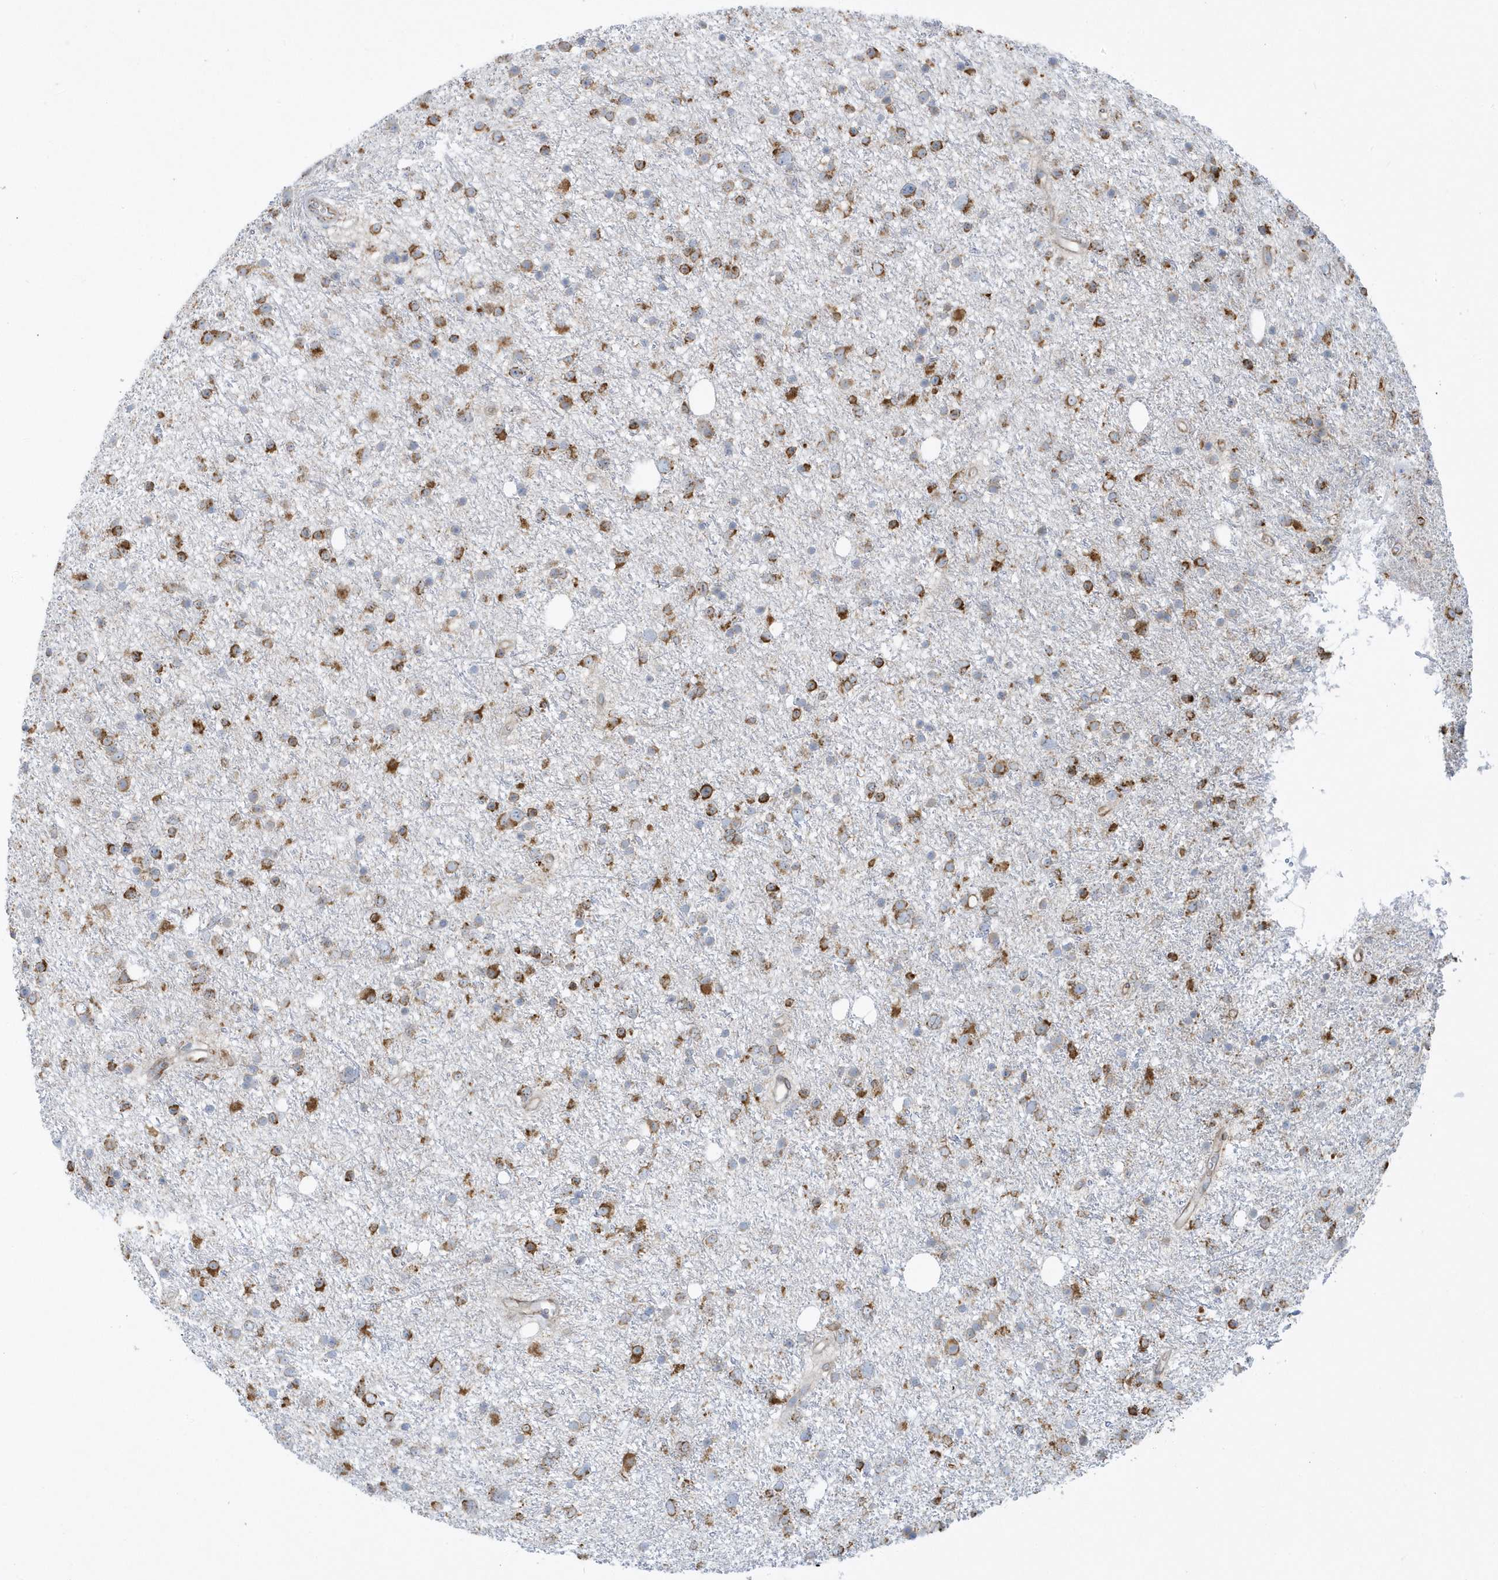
{"staining": {"intensity": "moderate", "quantity": "25%-75%", "location": "cytoplasmic/membranous"}, "tissue": "glioma", "cell_type": "Tumor cells", "image_type": "cancer", "snomed": [{"axis": "morphology", "description": "Glioma, malignant, Low grade"}, {"axis": "topography", "description": "Cerebral cortex"}], "caption": "Immunohistochemistry of human glioma demonstrates medium levels of moderate cytoplasmic/membranous staining in about 25%-75% of tumor cells.", "gene": "DCAF1", "patient": {"sex": "female", "age": 39}}